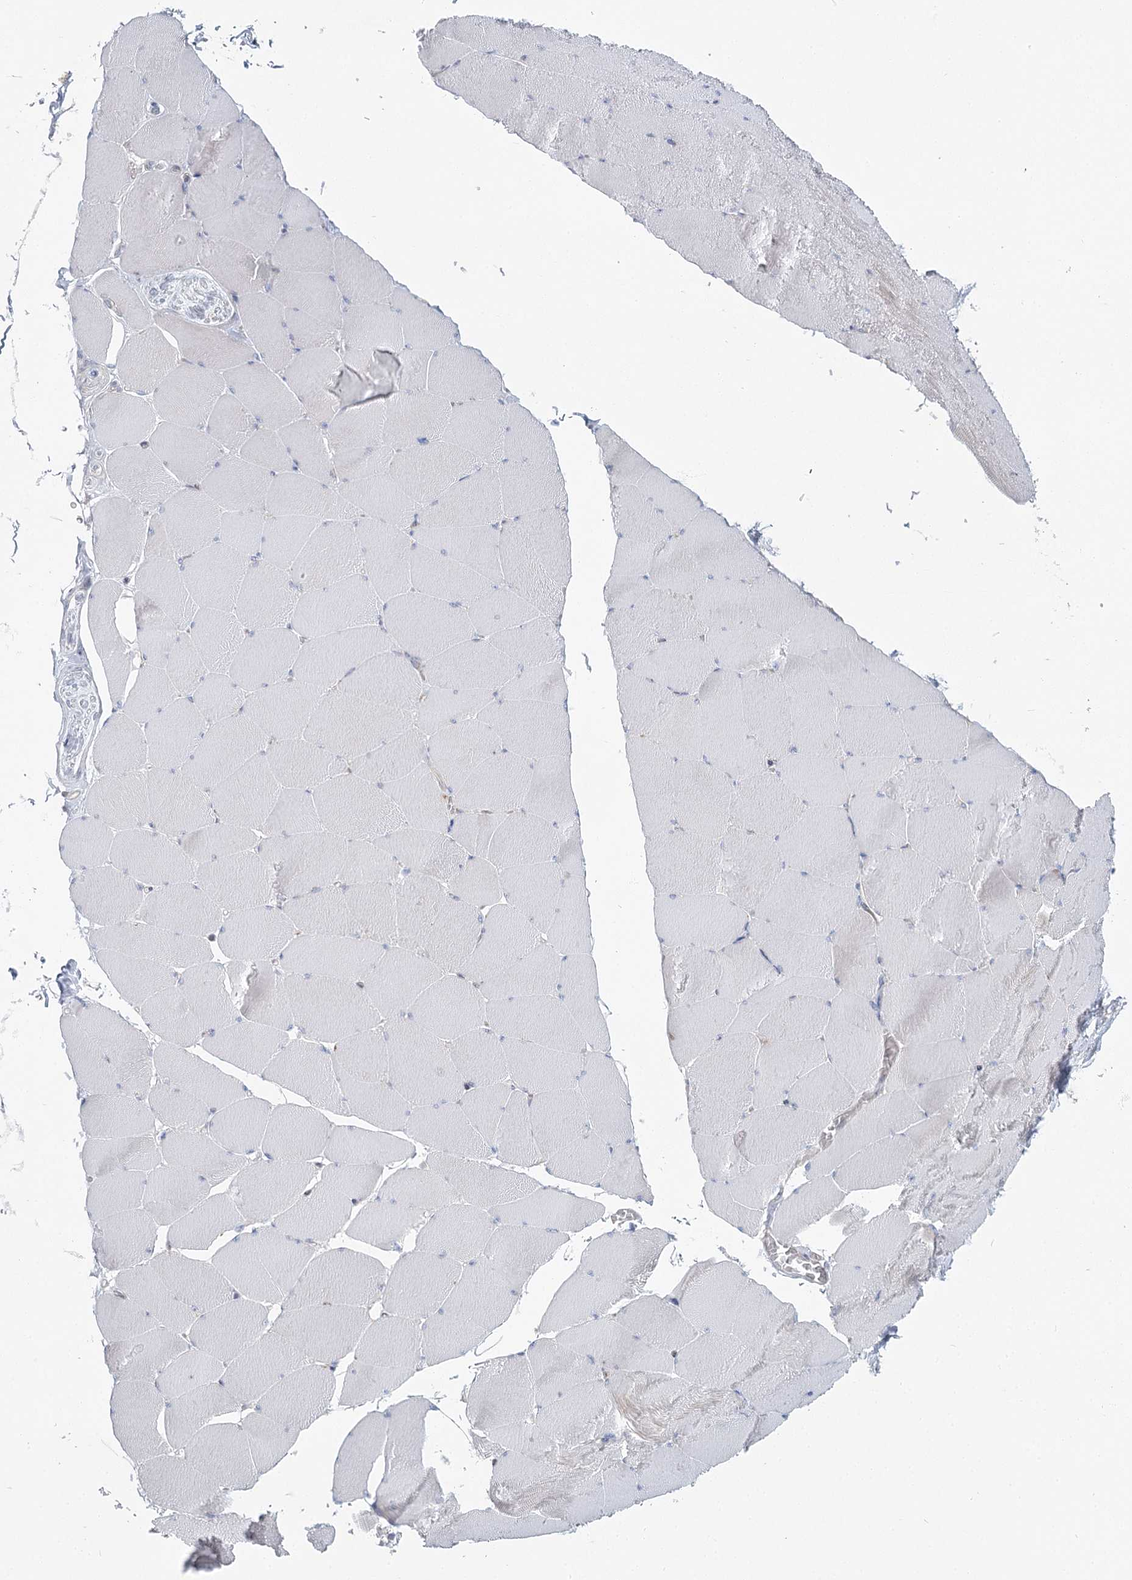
{"staining": {"intensity": "negative", "quantity": "none", "location": "none"}, "tissue": "skeletal muscle", "cell_type": "Myocytes", "image_type": "normal", "snomed": [{"axis": "morphology", "description": "Normal tissue, NOS"}, {"axis": "topography", "description": "Skeletal muscle"}], "caption": "Immunohistochemical staining of benign human skeletal muscle demonstrates no significant positivity in myocytes. (Immunohistochemistry (ihc), brightfield microscopy, high magnification).", "gene": "THNSL1", "patient": {"sex": "male", "age": 62}}